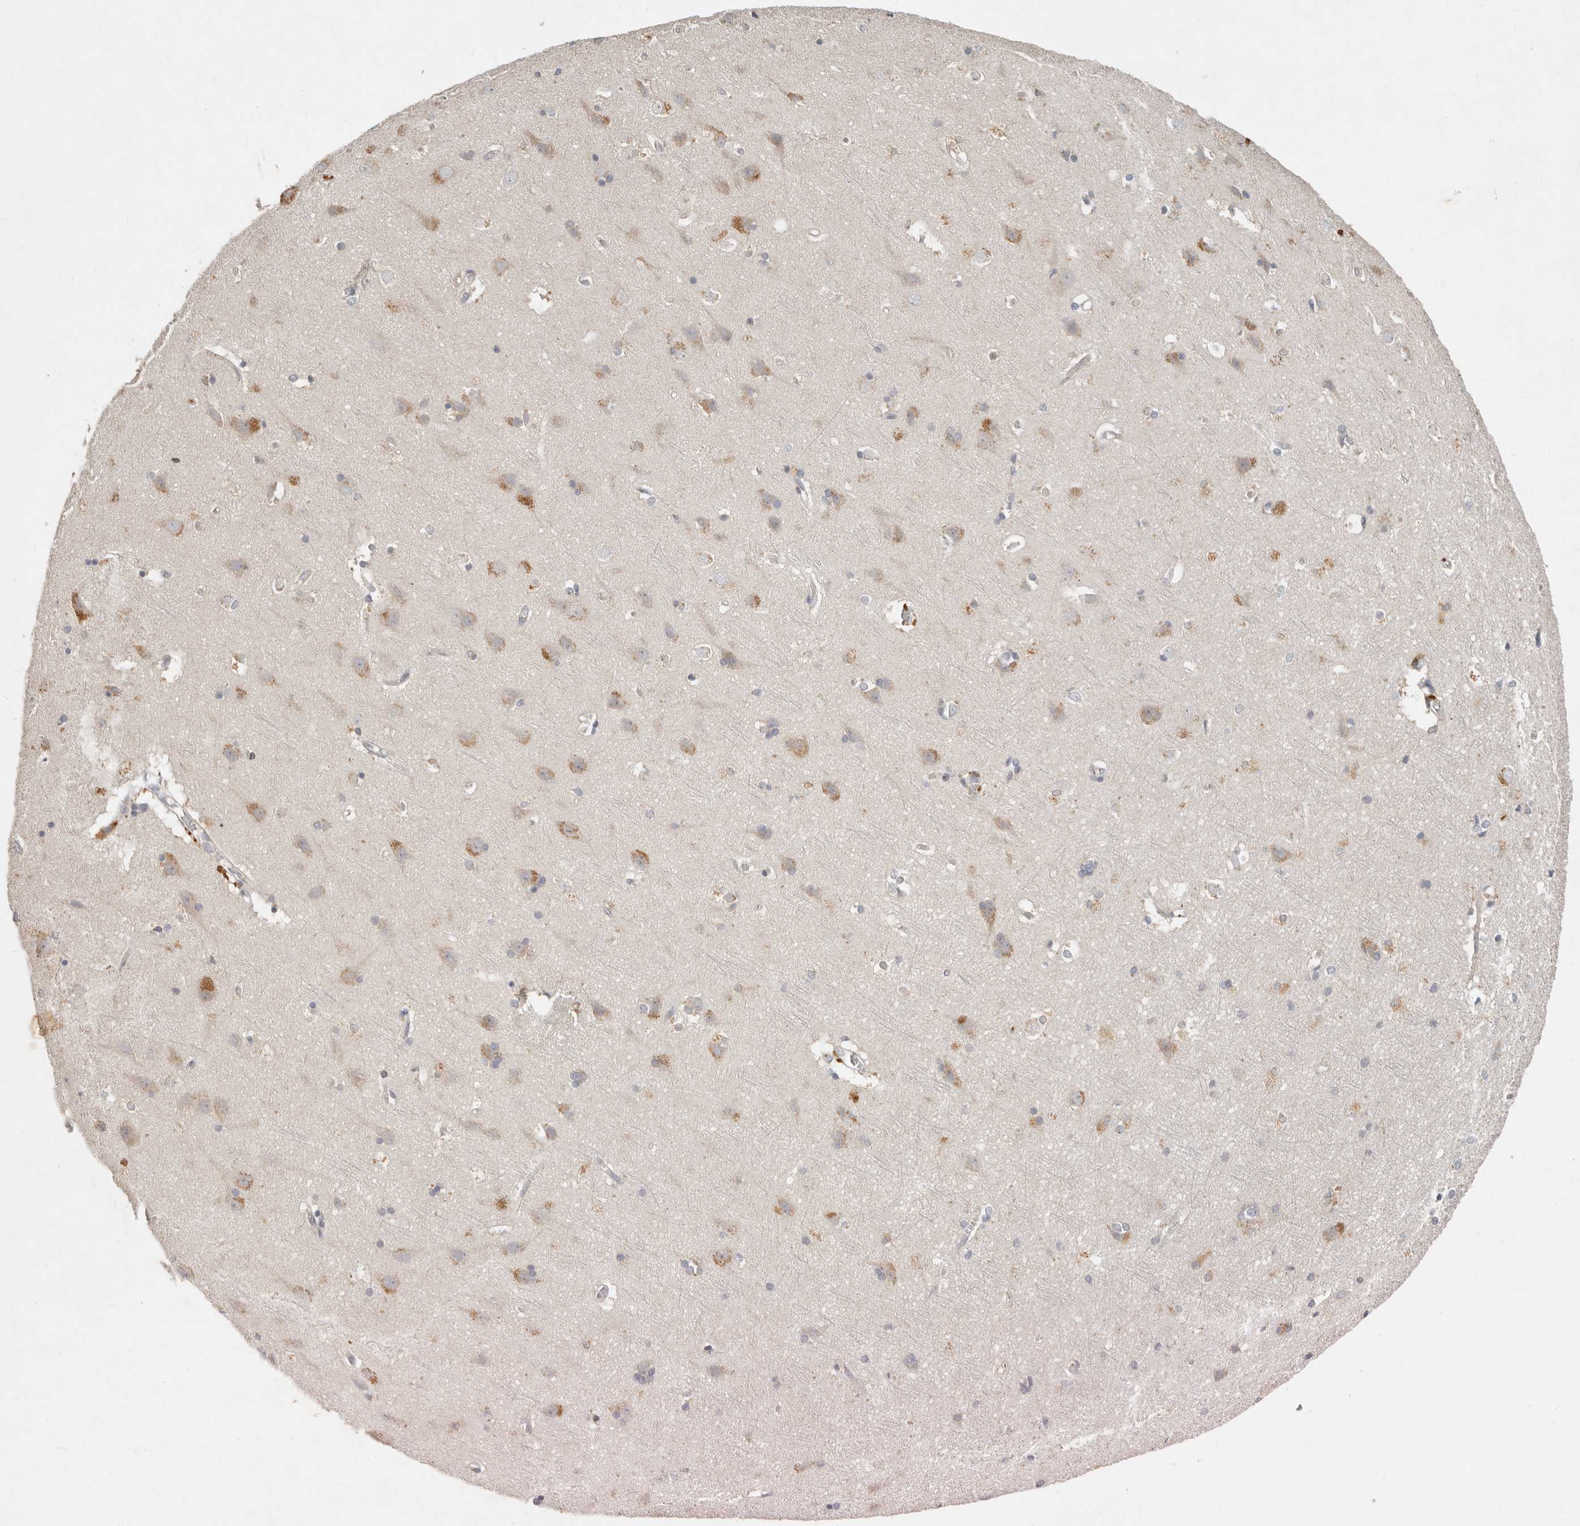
{"staining": {"intensity": "negative", "quantity": "none", "location": "none"}, "tissue": "cerebral cortex", "cell_type": "Endothelial cells", "image_type": "normal", "snomed": [{"axis": "morphology", "description": "Normal tissue, NOS"}, {"axis": "topography", "description": "Cerebral cortex"}], "caption": "Immunohistochemistry (IHC) of benign cerebral cortex exhibits no positivity in endothelial cells.", "gene": "ARHGEF10L", "patient": {"sex": "male", "age": 54}}